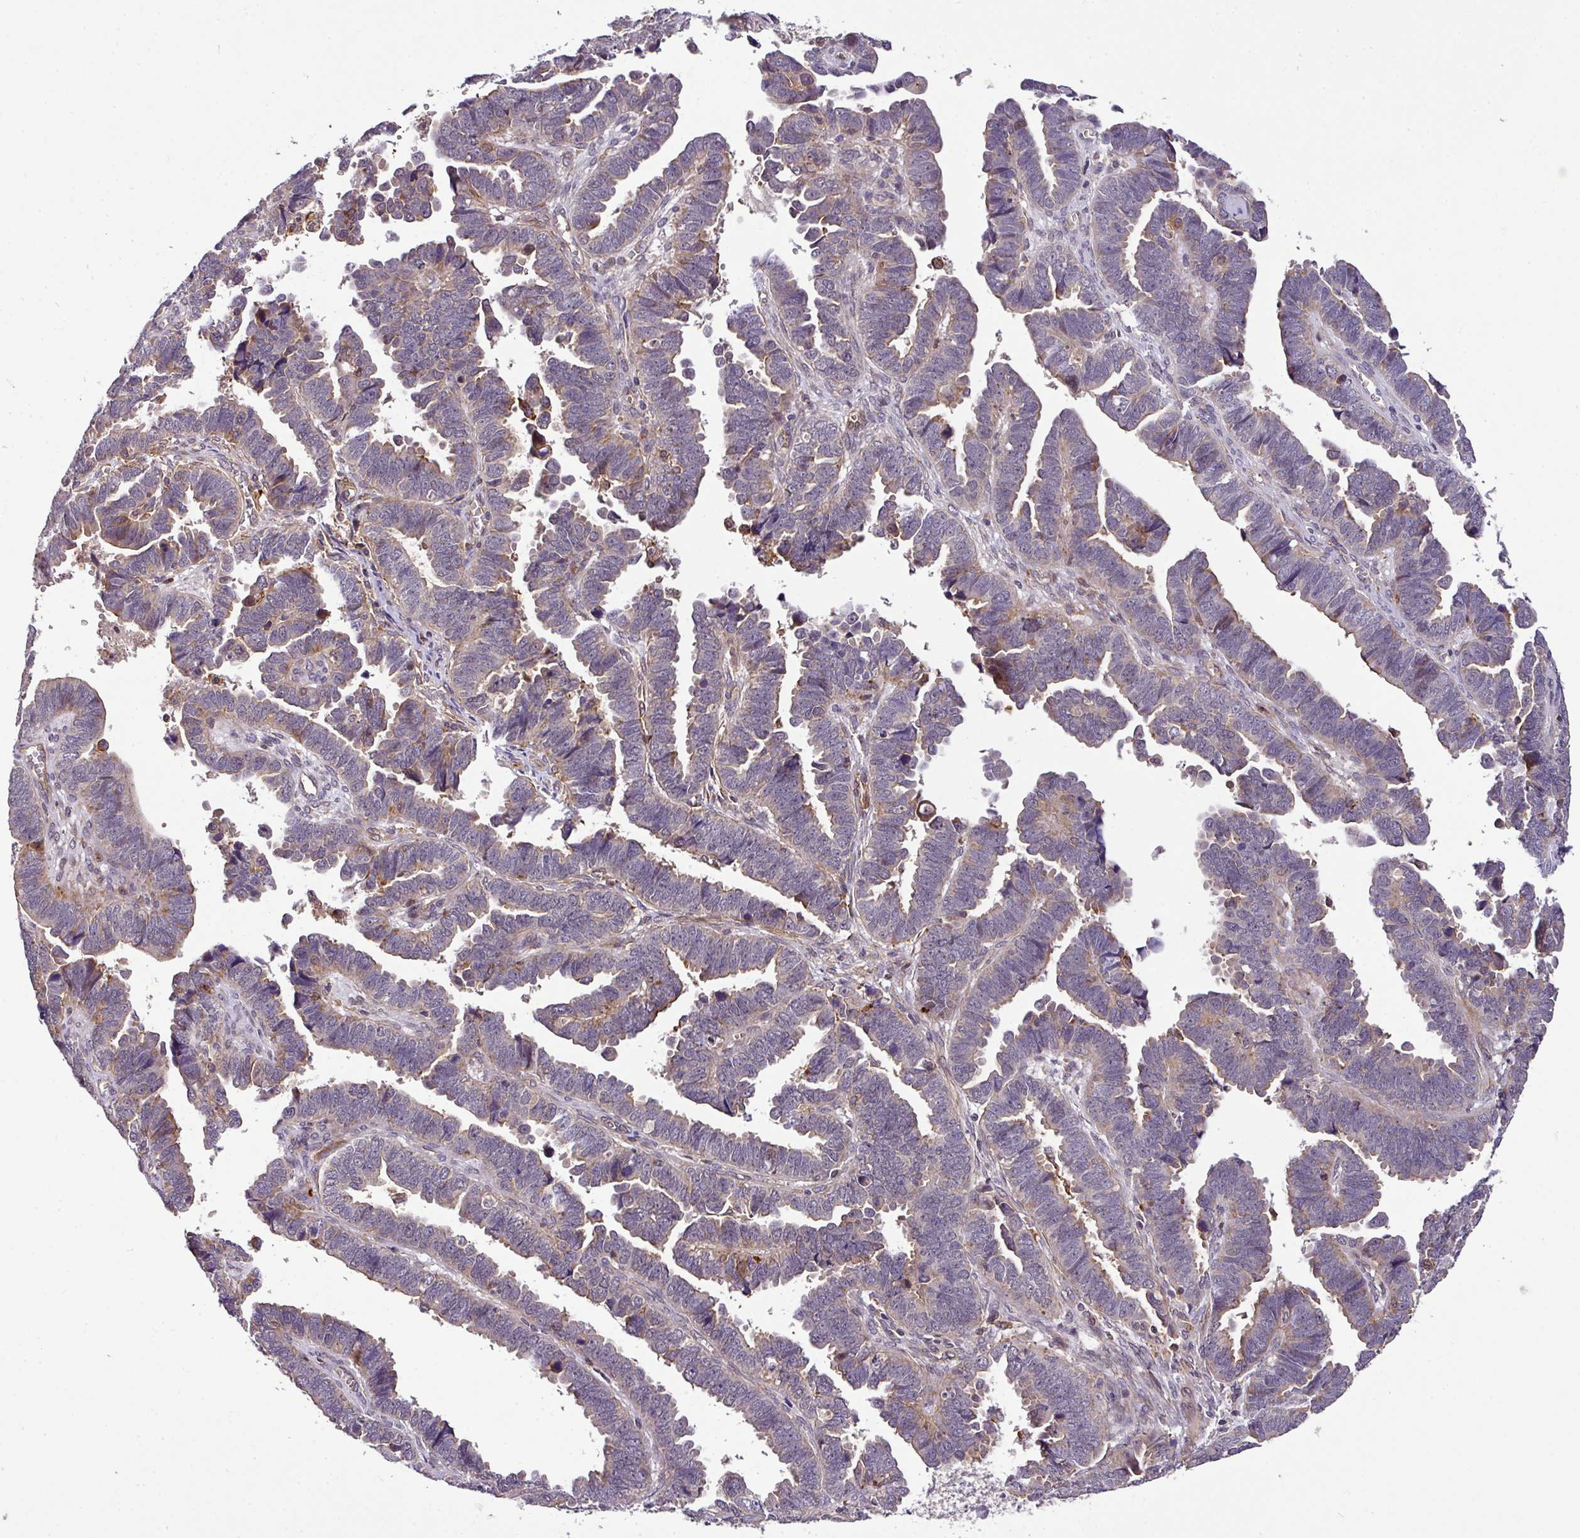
{"staining": {"intensity": "weak", "quantity": "25%-75%", "location": "cytoplasmic/membranous"}, "tissue": "endometrial cancer", "cell_type": "Tumor cells", "image_type": "cancer", "snomed": [{"axis": "morphology", "description": "Adenocarcinoma, NOS"}, {"axis": "topography", "description": "Endometrium"}], "caption": "Endometrial adenocarcinoma tissue reveals weak cytoplasmic/membranous expression in approximately 25%-75% of tumor cells", "gene": "CASS4", "patient": {"sex": "female", "age": 75}}